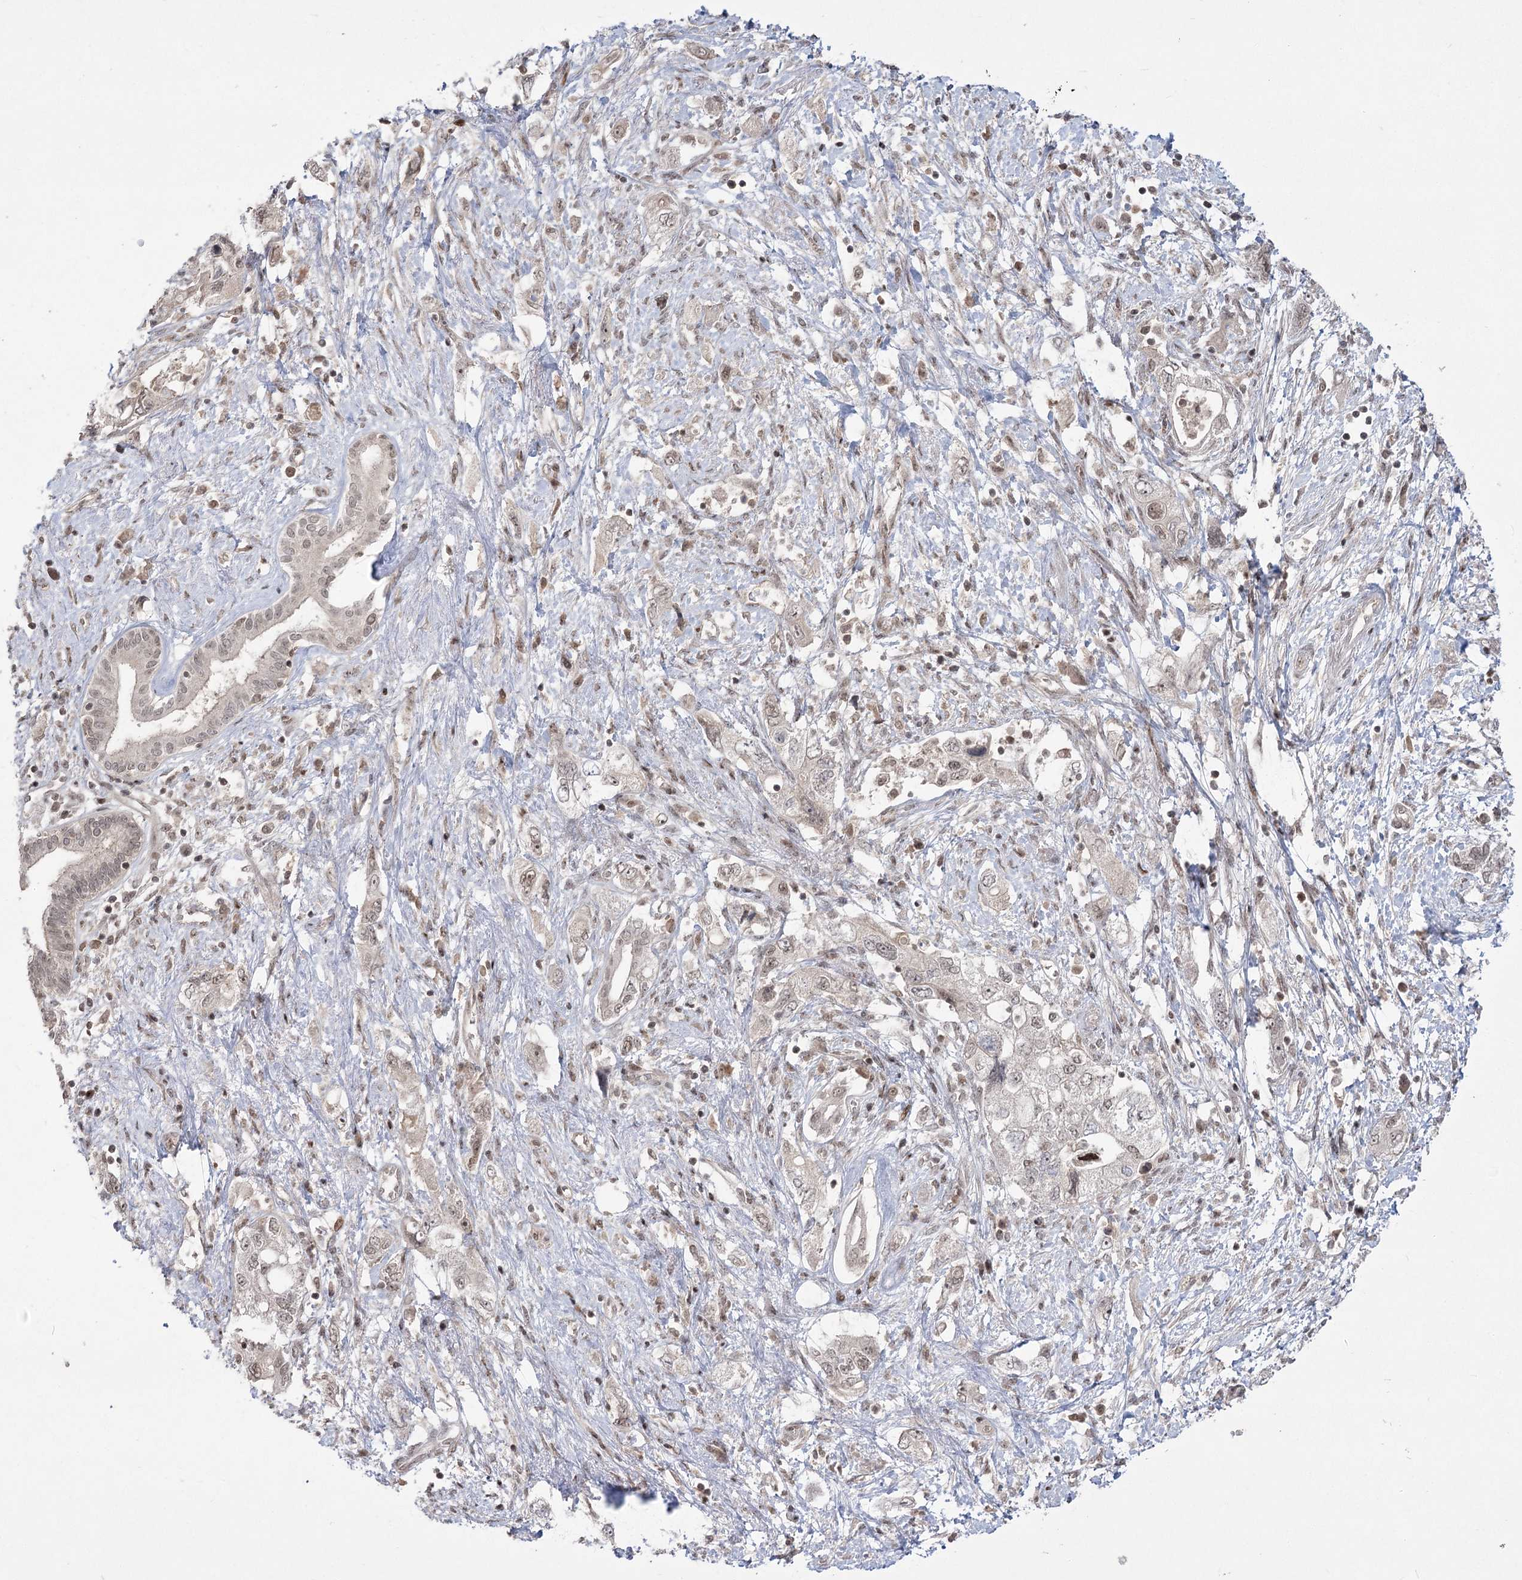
{"staining": {"intensity": "weak", "quantity": "<25%", "location": "nuclear"}, "tissue": "pancreatic cancer", "cell_type": "Tumor cells", "image_type": "cancer", "snomed": [{"axis": "morphology", "description": "Adenocarcinoma, NOS"}, {"axis": "topography", "description": "Pancreas"}], "caption": "DAB (3,3'-diaminobenzidine) immunohistochemical staining of adenocarcinoma (pancreatic) displays no significant positivity in tumor cells. Brightfield microscopy of immunohistochemistry (IHC) stained with DAB (brown) and hematoxylin (blue), captured at high magnification.", "gene": "HELQ", "patient": {"sex": "female", "age": 73}}